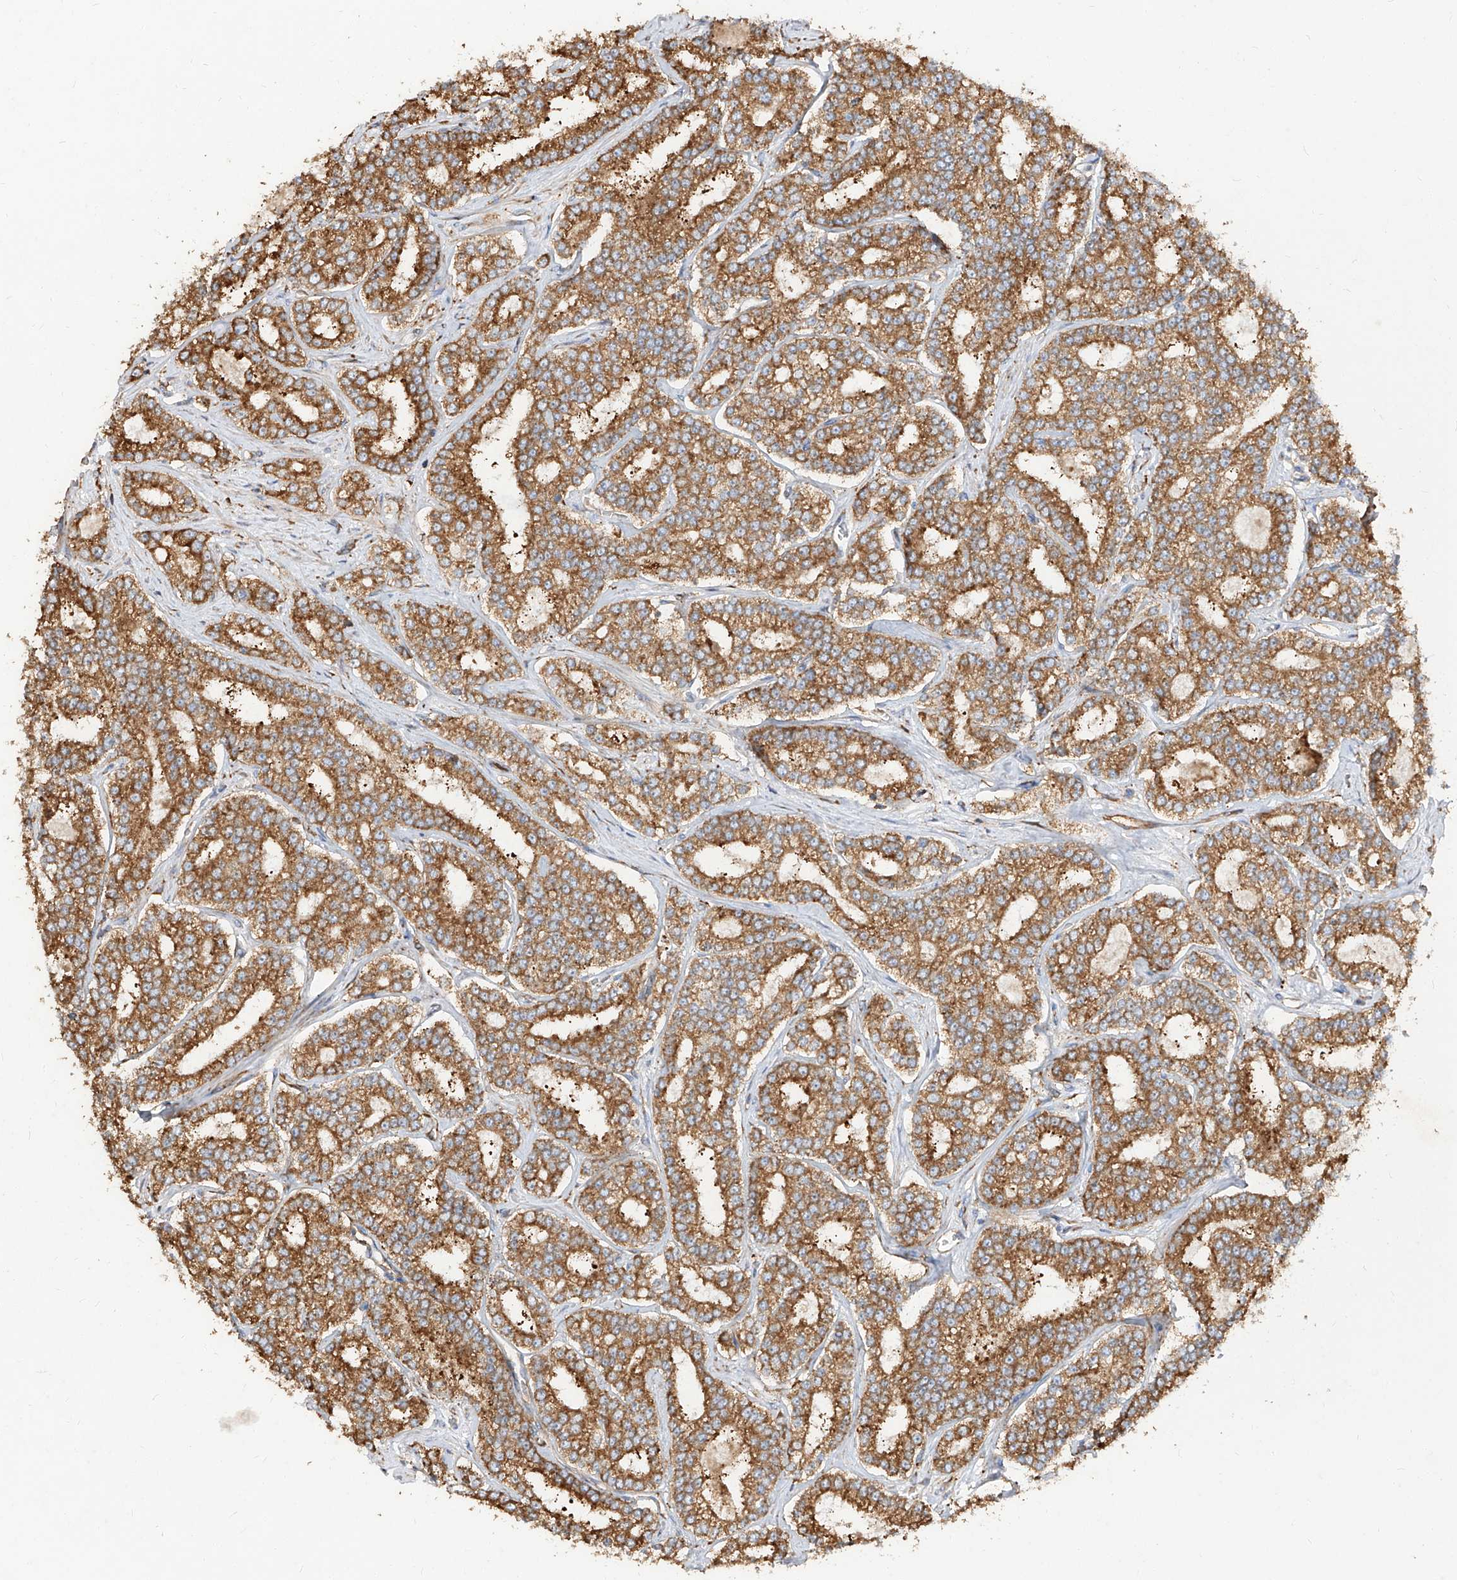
{"staining": {"intensity": "strong", "quantity": ">75%", "location": "cytoplasmic/membranous"}, "tissue": "prostate cancer", "cell_type": "Tumor cells", "image_type": "cancer", "snomed": [{"axis": "morphology", "description": "Normal tissue, NOS"}, {"axis": "morphology", "description": "Adenocarcinoma, High grade"}, {"axis": "topography", "description": "Prostate"}], "caption": "A high amount of strong cytoplasmic/membranous positivity is seen in about >75% of tumor cells in prostate cancer tissue.", "gene": "RPS25", "patient": {"sex": "male", "age": 83}}